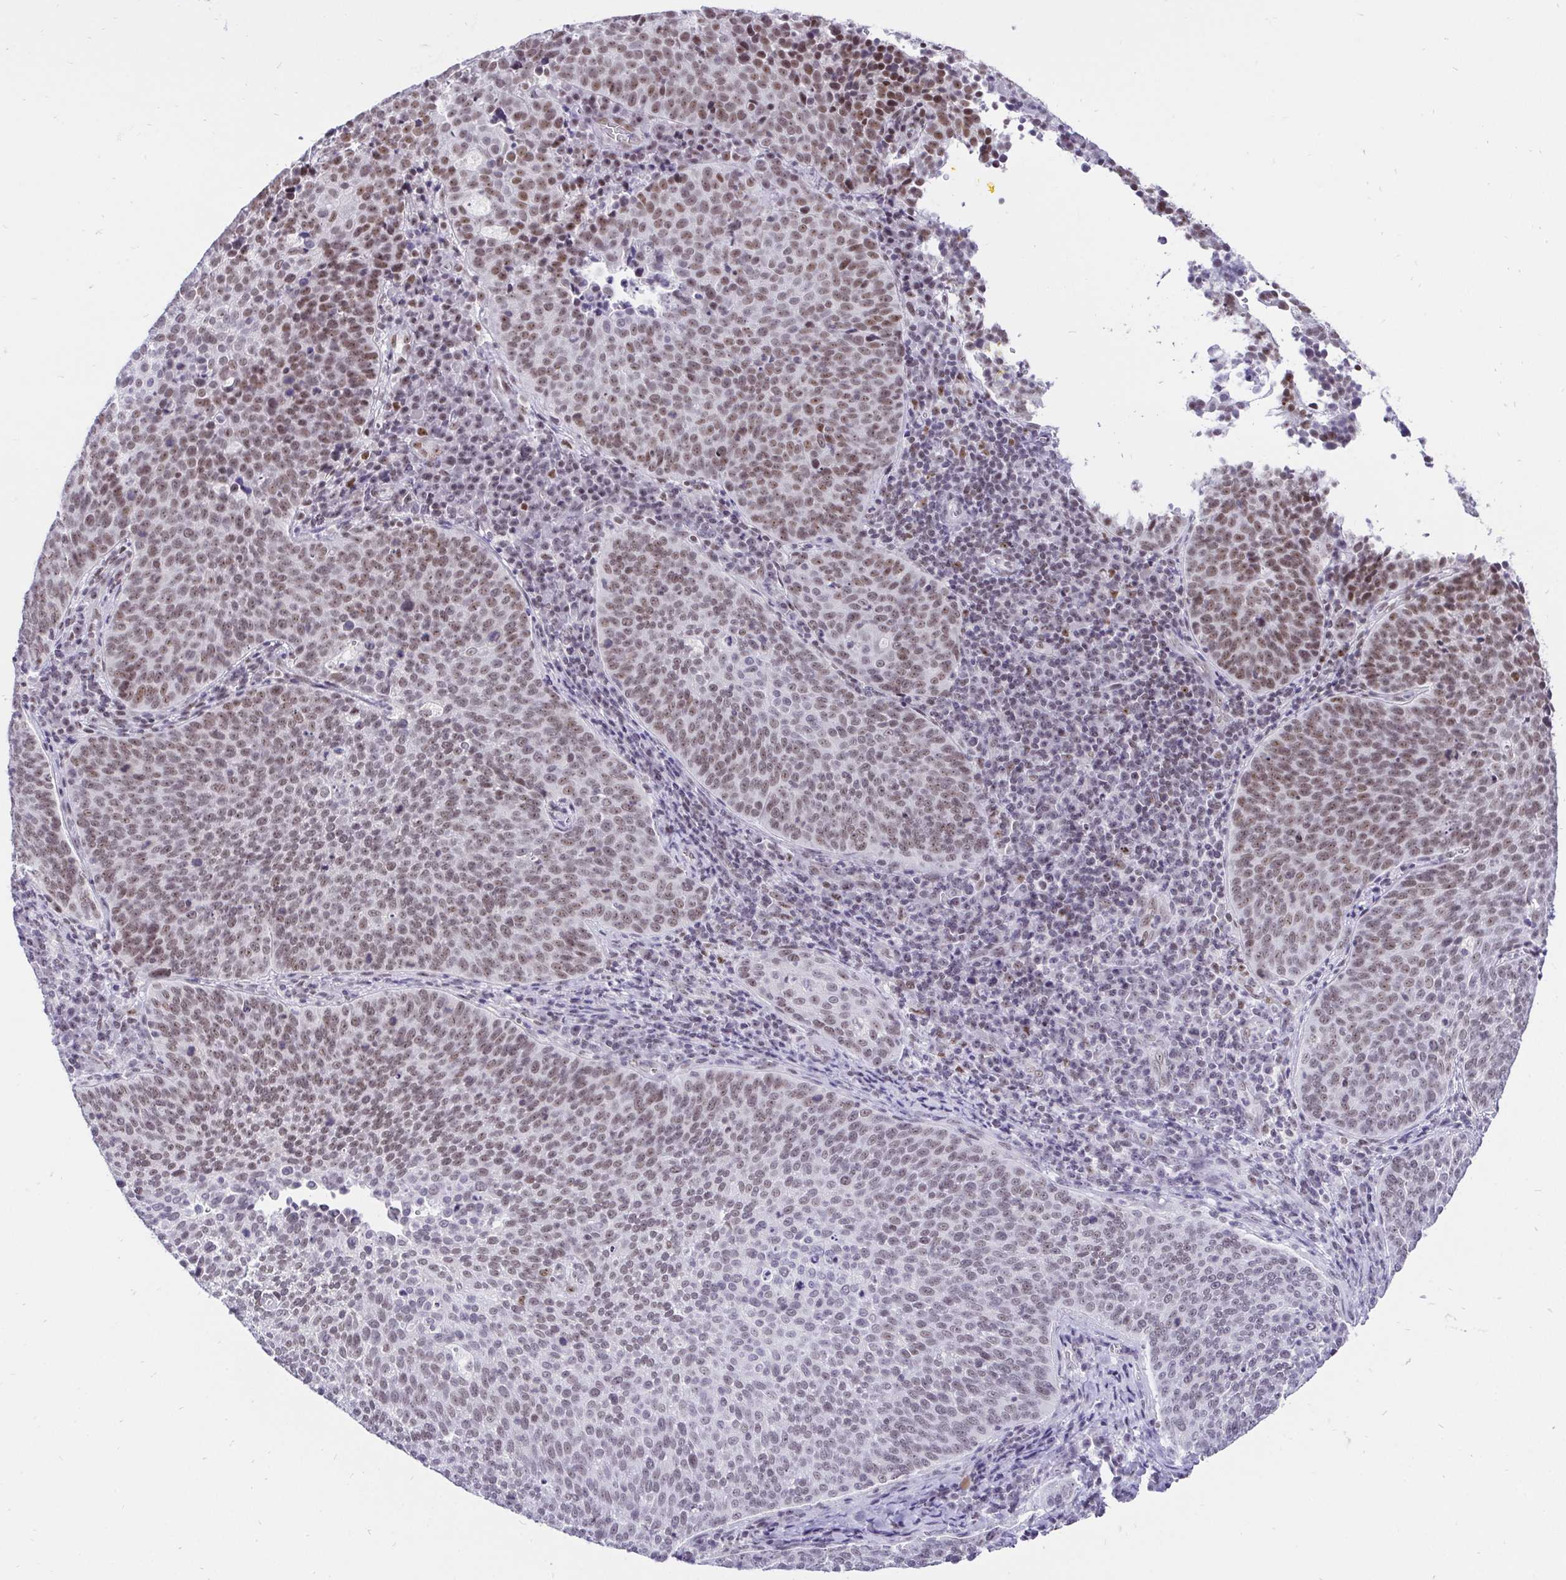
{"staining": {"intensity": "moderate", "quantity": ">75%", "location": "nuclear"}, "tissue": "cervical cancer", "cell_type": "Tumor cells", "image_type": "cancer", "snomed": [{"axis": "morphology", "description": "Squamous cell carcinoma, NOS"}, {"axis": "topography", "description": "Cervix"}], "caption": "Protein expression analysis of cervical cancer (squamous cell carcinoma) exhibits moderate nuclear staining in approximately >75% of tumor cells. (brown staining indicates protein expression, while blue staining denotes nuclei).", "gene": "ZNF860", "patient": {"sex": "female", "age": 34}}